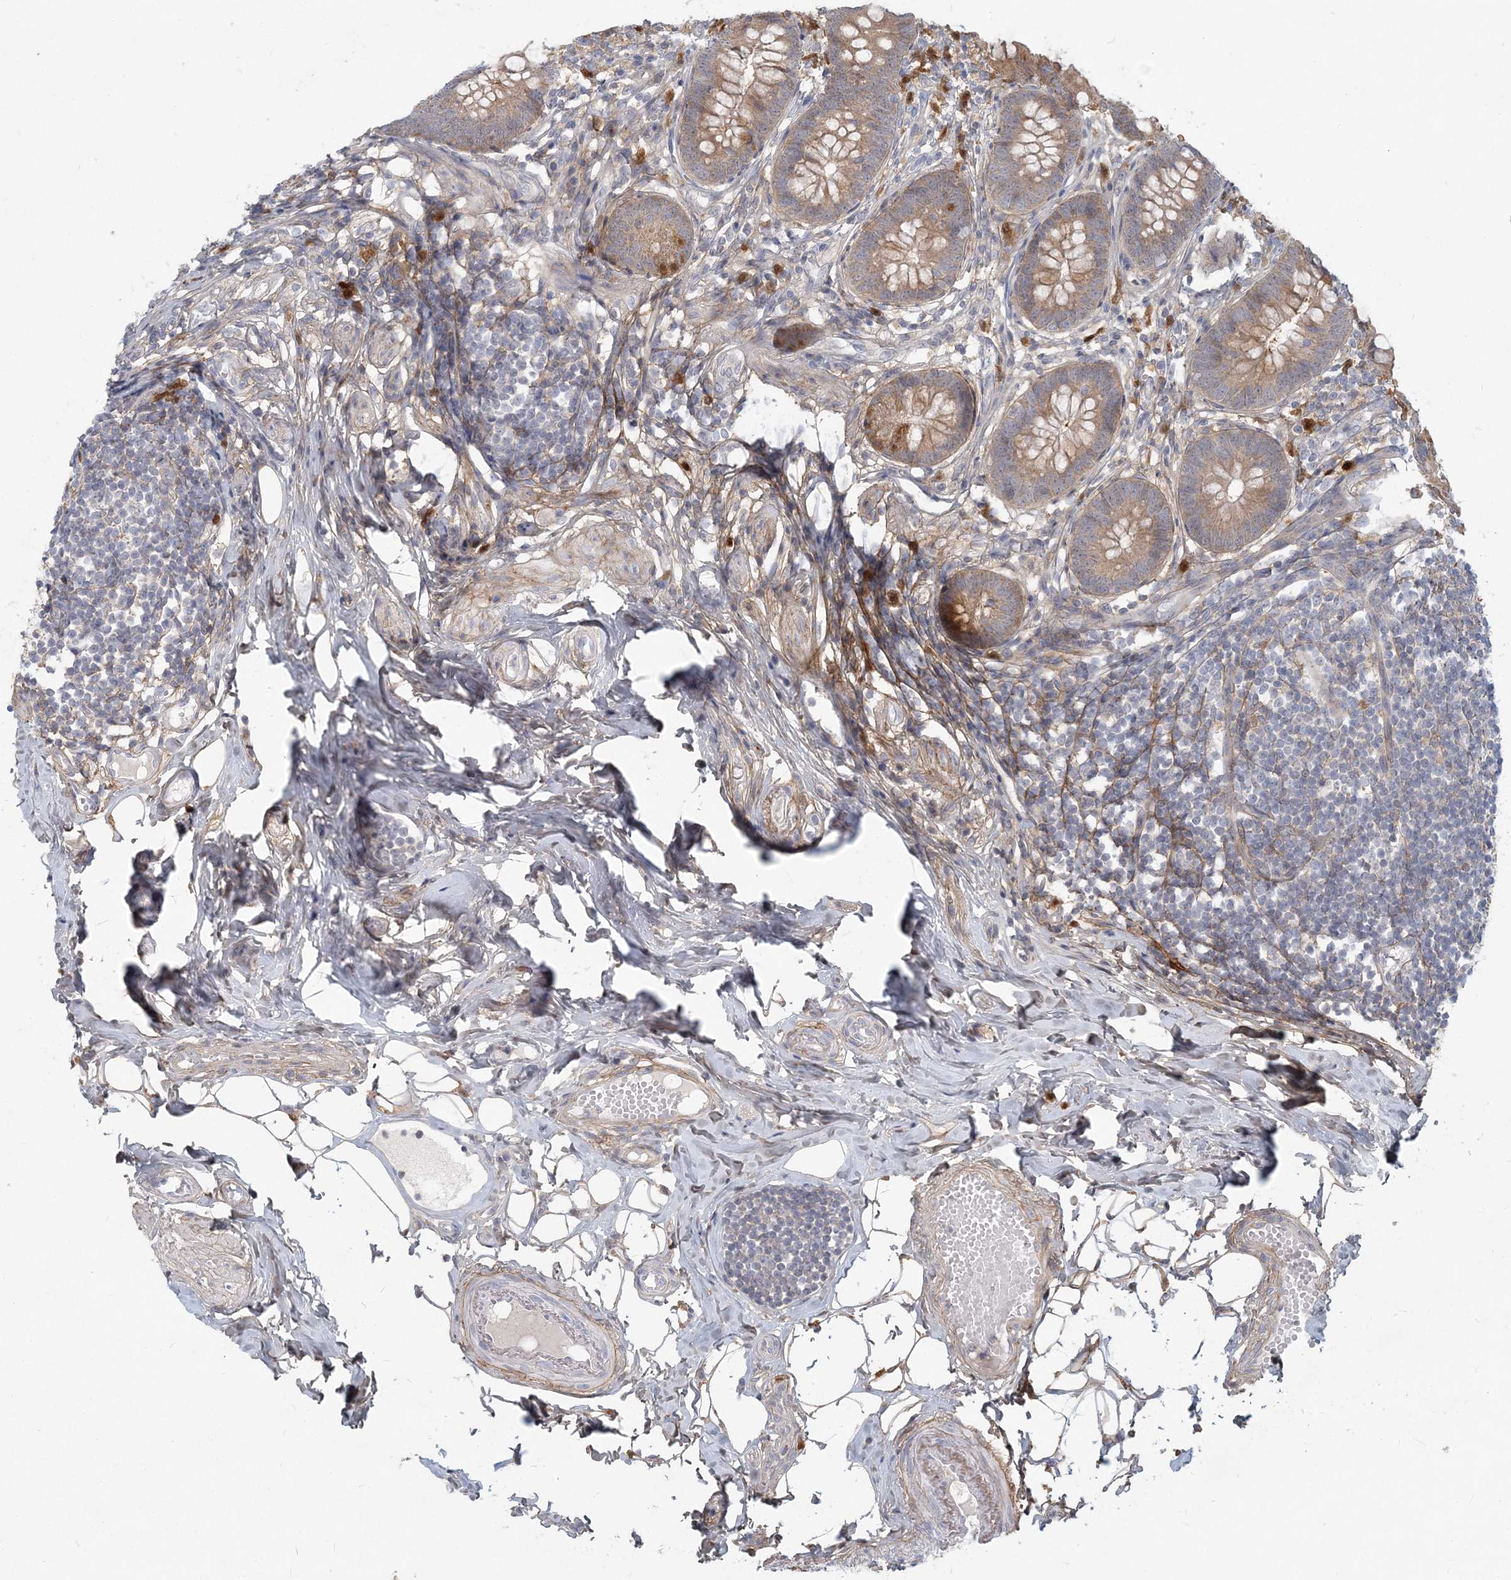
{"staining": {"intensity": "weak", "quantity": ">75%", "location": "cytoplasmic/membranous"}, "tissue": "appendix", "cell_type": "Glandular cells", "image_type": "normal", "snomed": [{"axis": "morphology", "description": "Normal tissue, NOS"}, {"axis": "topography", "description": "Appendix"}], "caption": "Immunohistochemical staining of unremarkable human appendix shows >75% levels of weak cytoplasmic/membranous protein positivity in approximately >75% of glandular cells.", "gene": "GMPPA", "patient": {"sex": "female", "age": 62}}